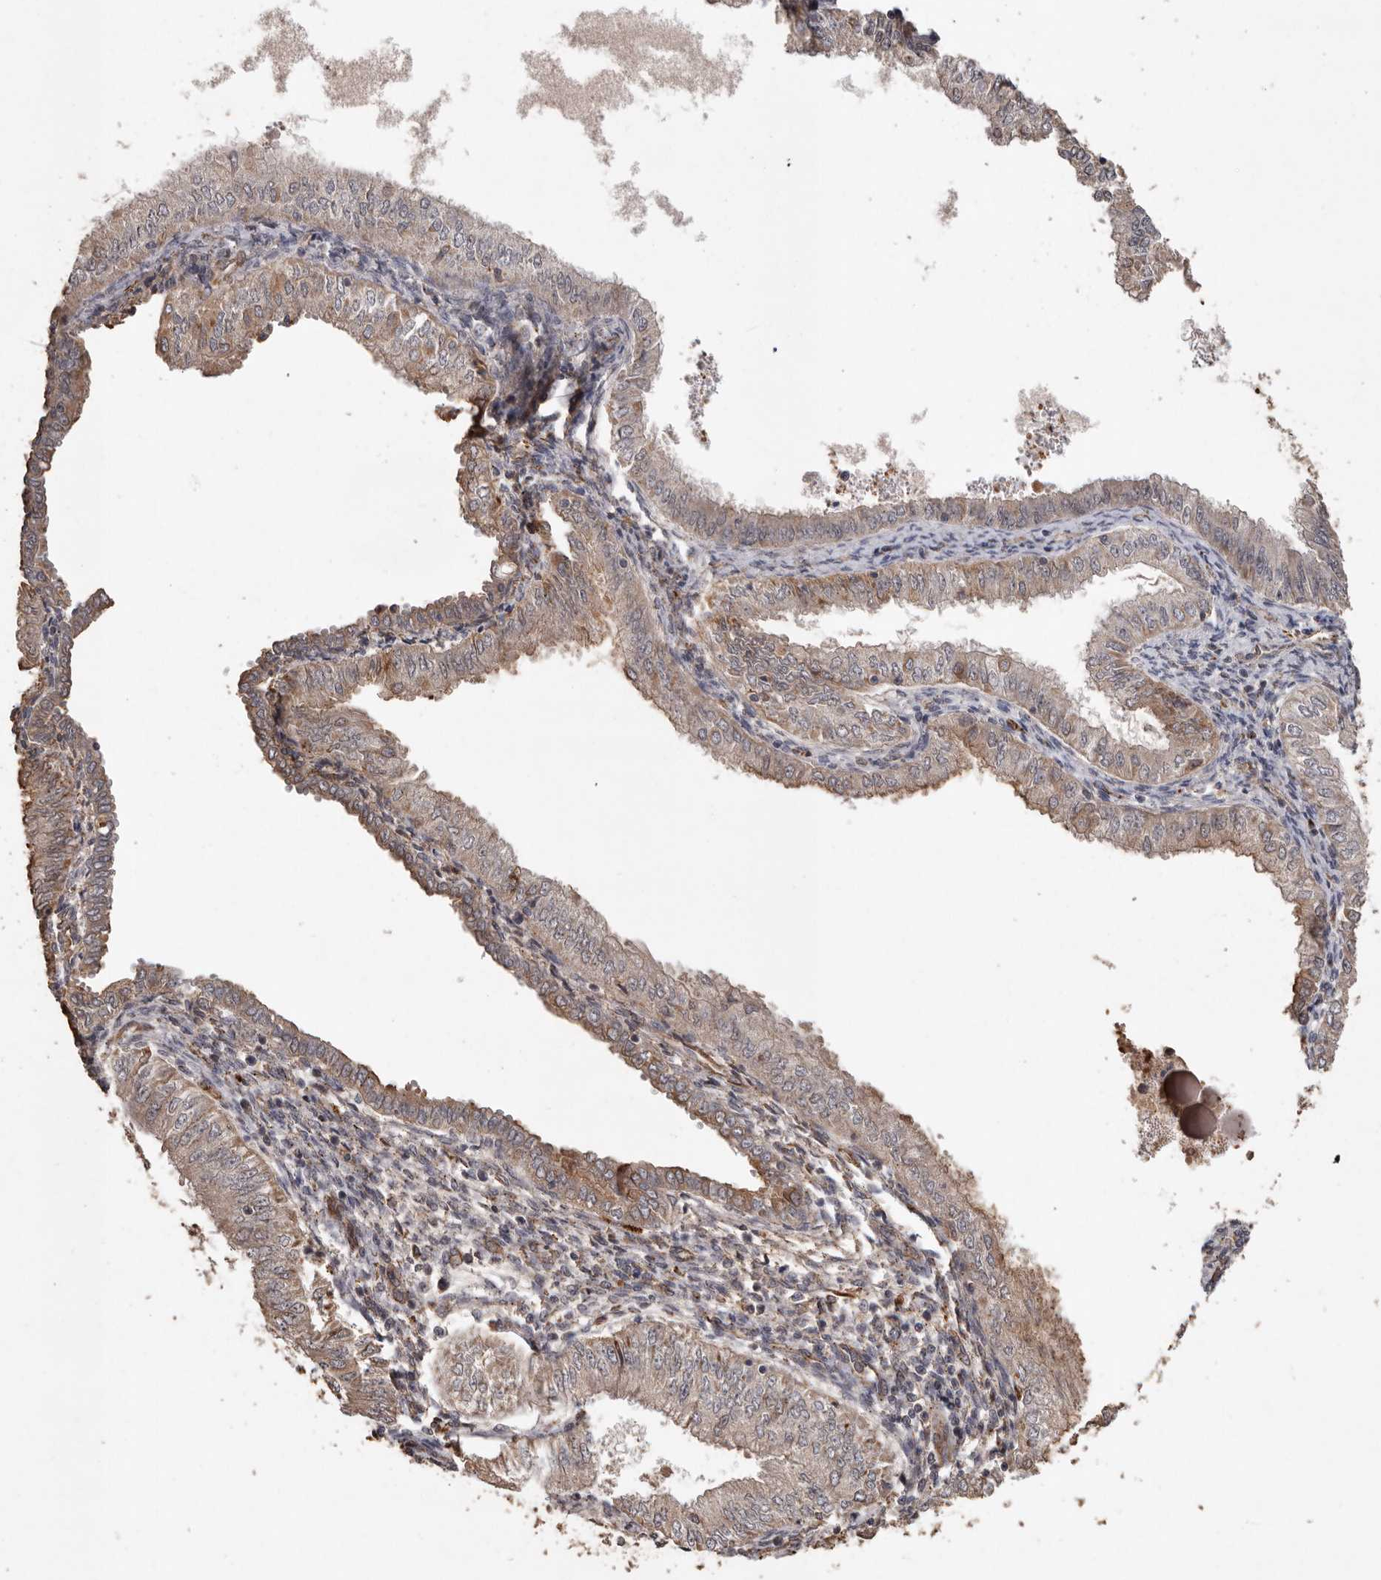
{"staining": {"intensity": "weak", "quantity": ">75%", "location": "cytoplasmic/membranous"}, "tissue": "endometrial cancer", "cell_type": "Tumor cells", "image_type": "cancer", "snomed": [{"axis": "morphology", "description": "Normal tissue, NOS"}, {"axis": "morphology", "description": "Adenocarcinoma, NOS"}, {"axis": "topography", "description": "Endometrium"}], "caption": "IHC photomicrograph of neoplastic tissue: human adenocarcinoma (endometrial) stained using immunohistochemistry (IHC) demonstrates low levels of weak protein expression localized specifically in the cytoplasmic/membranous of tumor cells, appearing as a cytoplasmic/membranous brown color.", "gene": "BRAT1", "patient": {"sex": "female", "age": 53}}